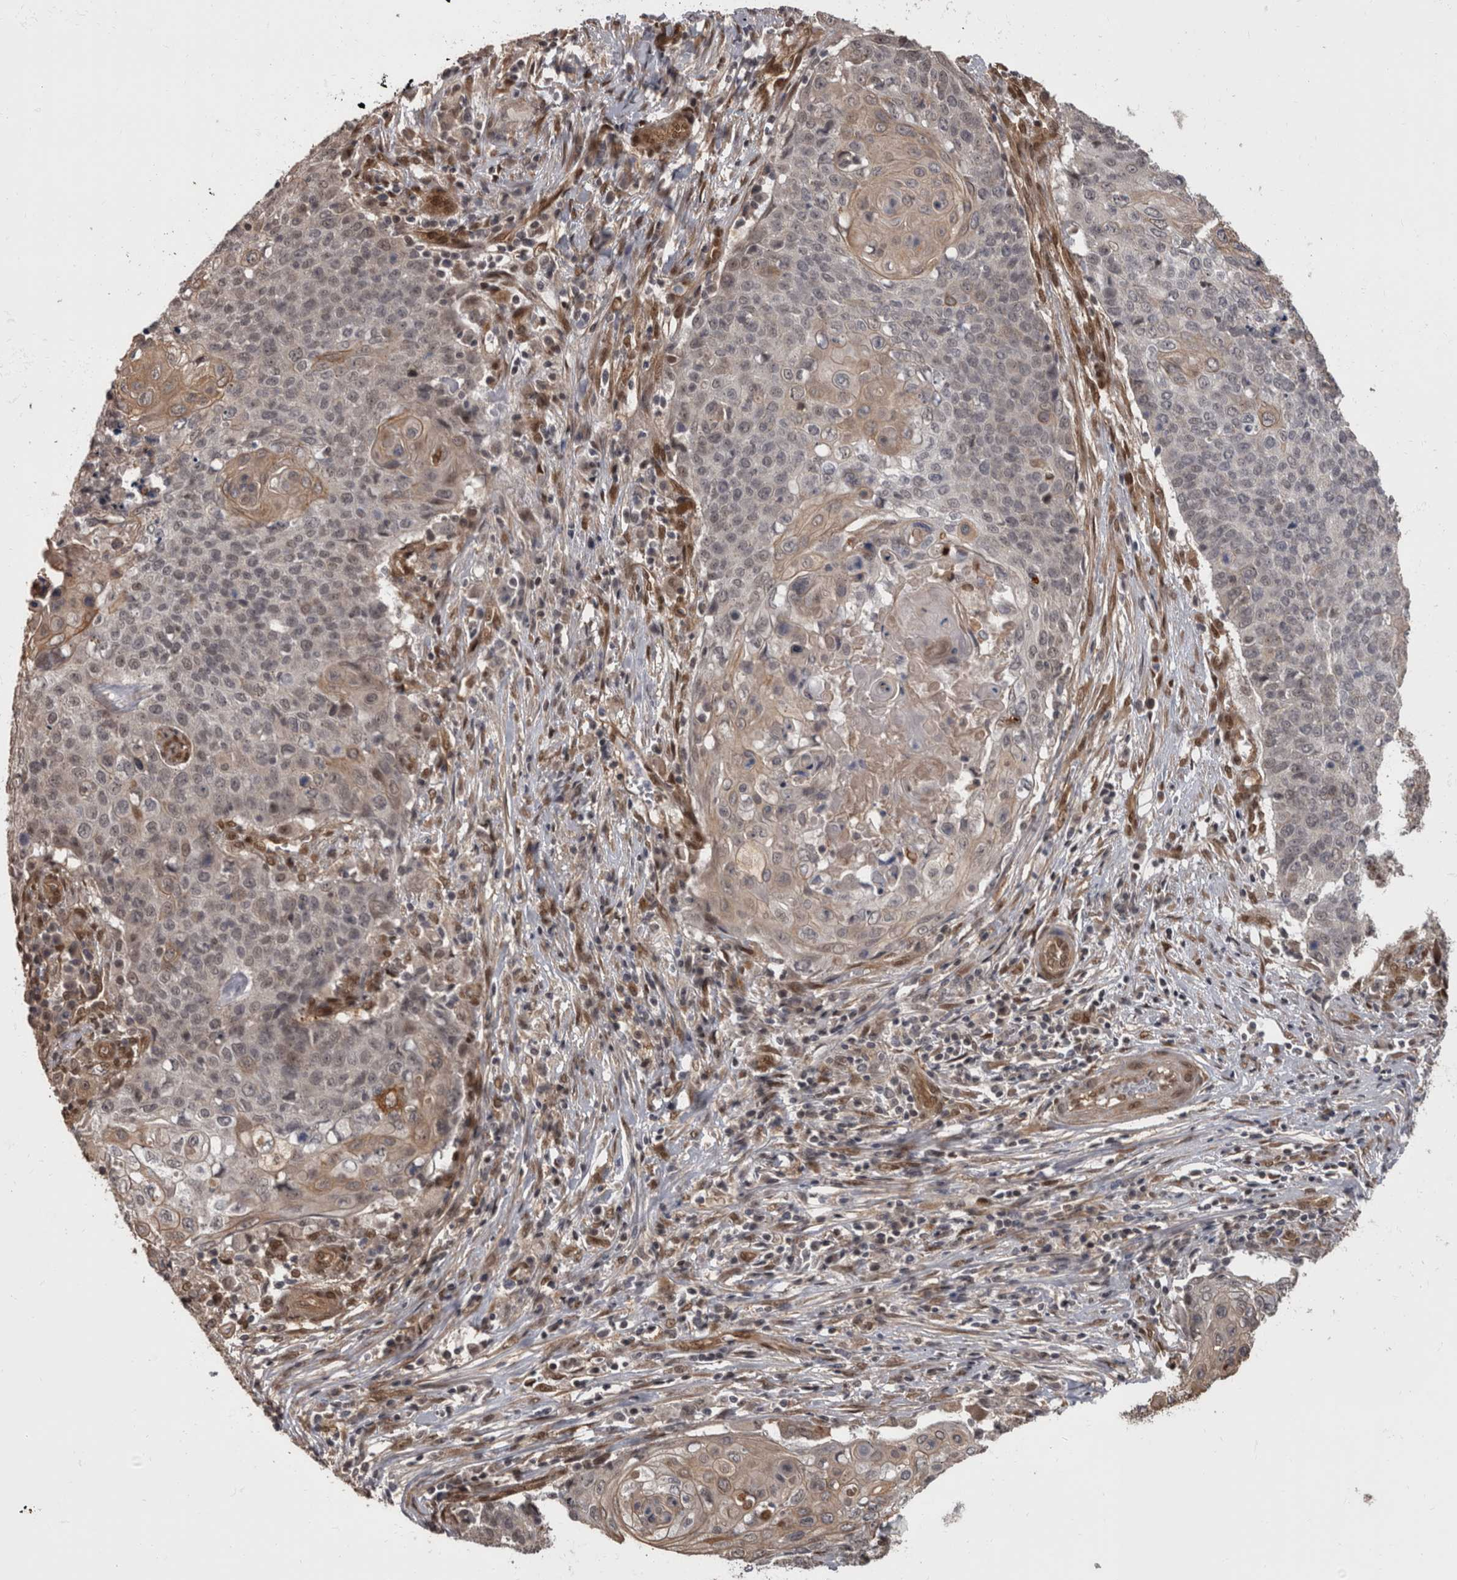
{"staining": {"intensity": "weak", "quantity": "<25%", "location": "cytoplasmic/membranous"}, "tissue": "cervical cancer", "cell_type": "Tumor cells", "image_type": "cancer", "snomed": [{"axis": "morphology", "description": "Squamous cell carcinoma, NOS"}, {"axis": "topography", "description": "Cervix"}], "caption": "Tumor cells show no significant expression in cervical squamous cell carcinoma.", "gene": "AKT3", "patient": {"sex": "female", "age": 39}}